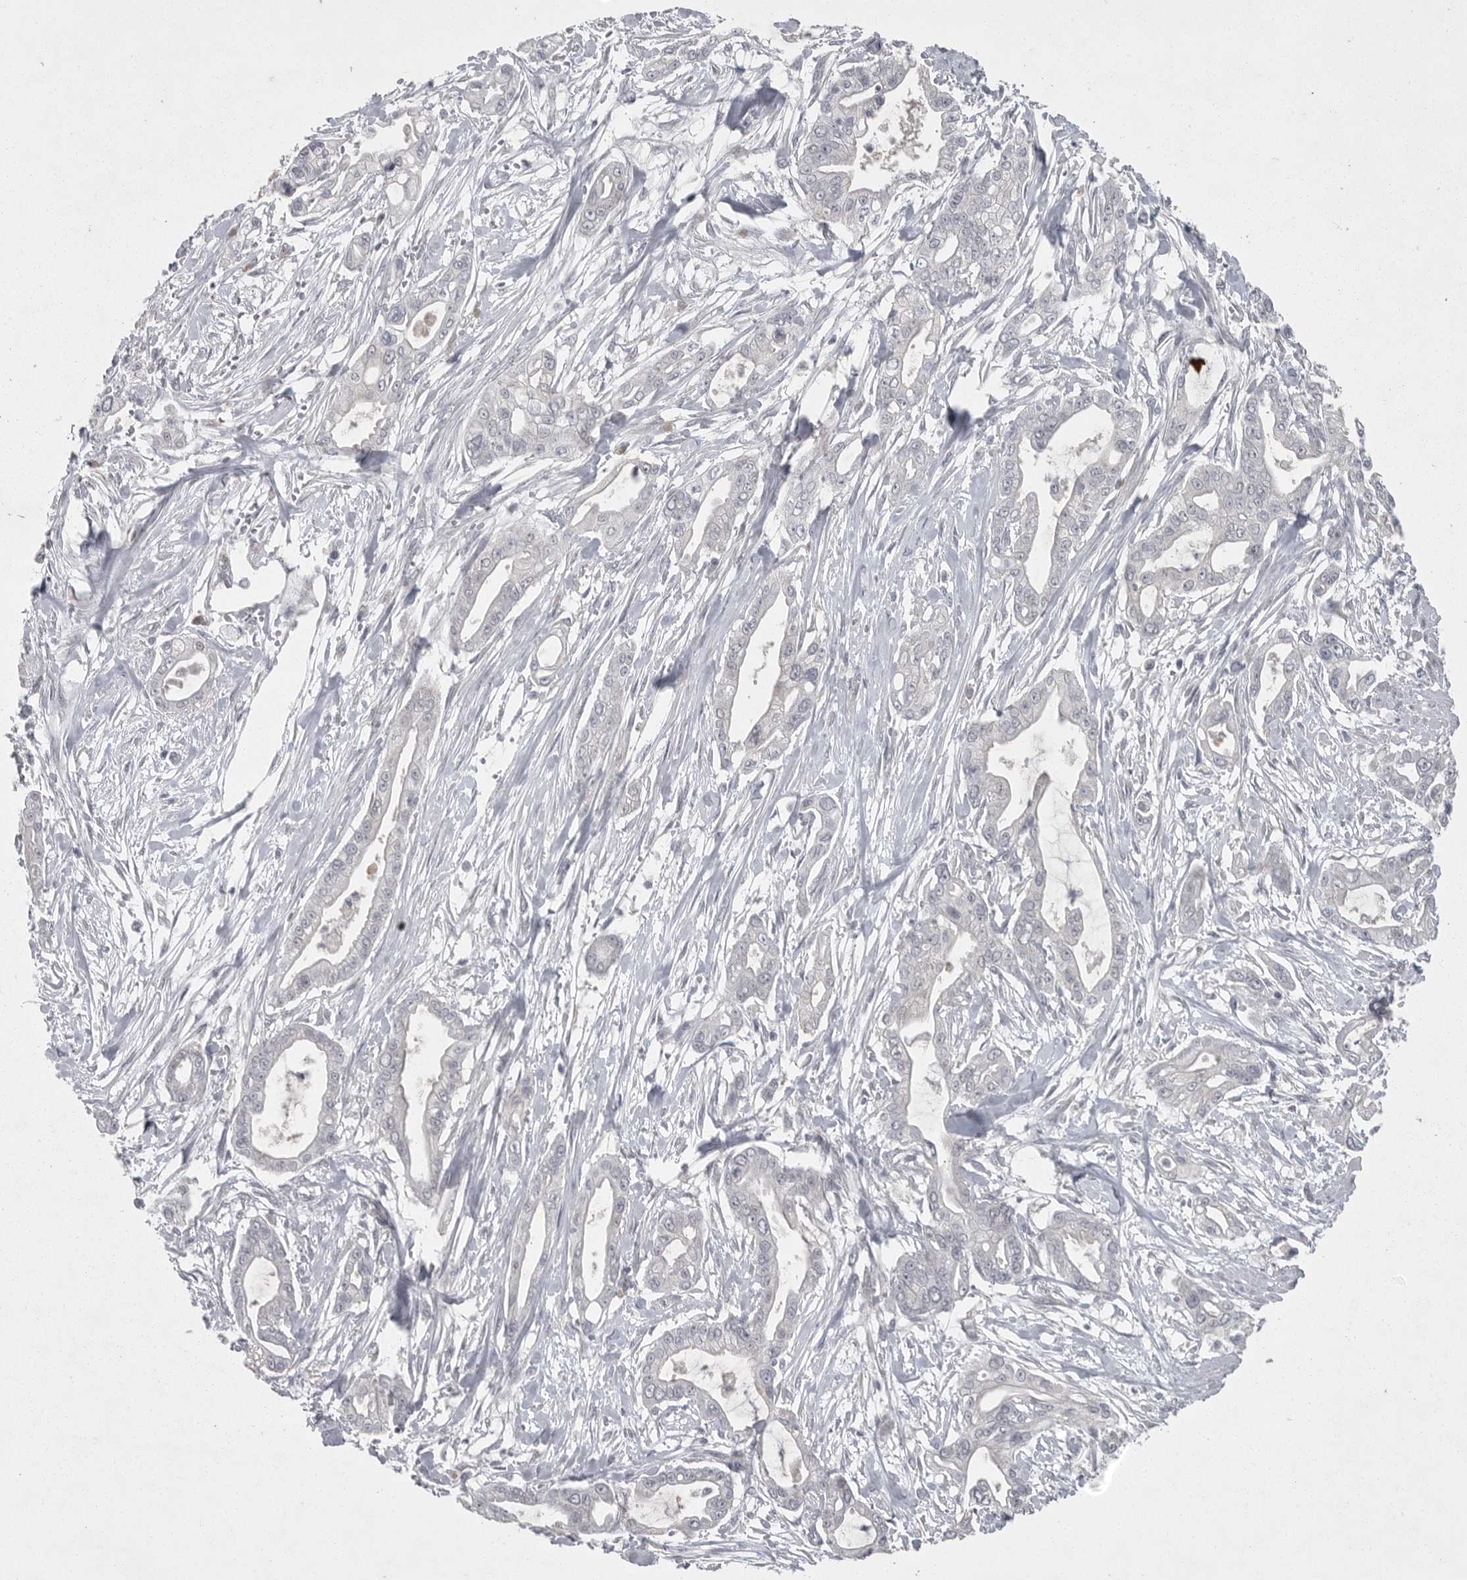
{"staining": {"intensity": "negative", "quantity": "none", "location": "none"}, "tissue": "pancreatic cancer", "cell_type": "Tumor cells", "image_type": "cancer", "snomed": [{"axis": "morphology", "description": "Adenocarcinoma, NOS"}, {"axis": "topography", "description": "Pancreas"}], "caption": "This is an immunohistochemistry image of human pancreatic cancer. There is no staining in tumor cells.", "gene": "PHF13", "patient": {"sex": "male", "age": 68}}